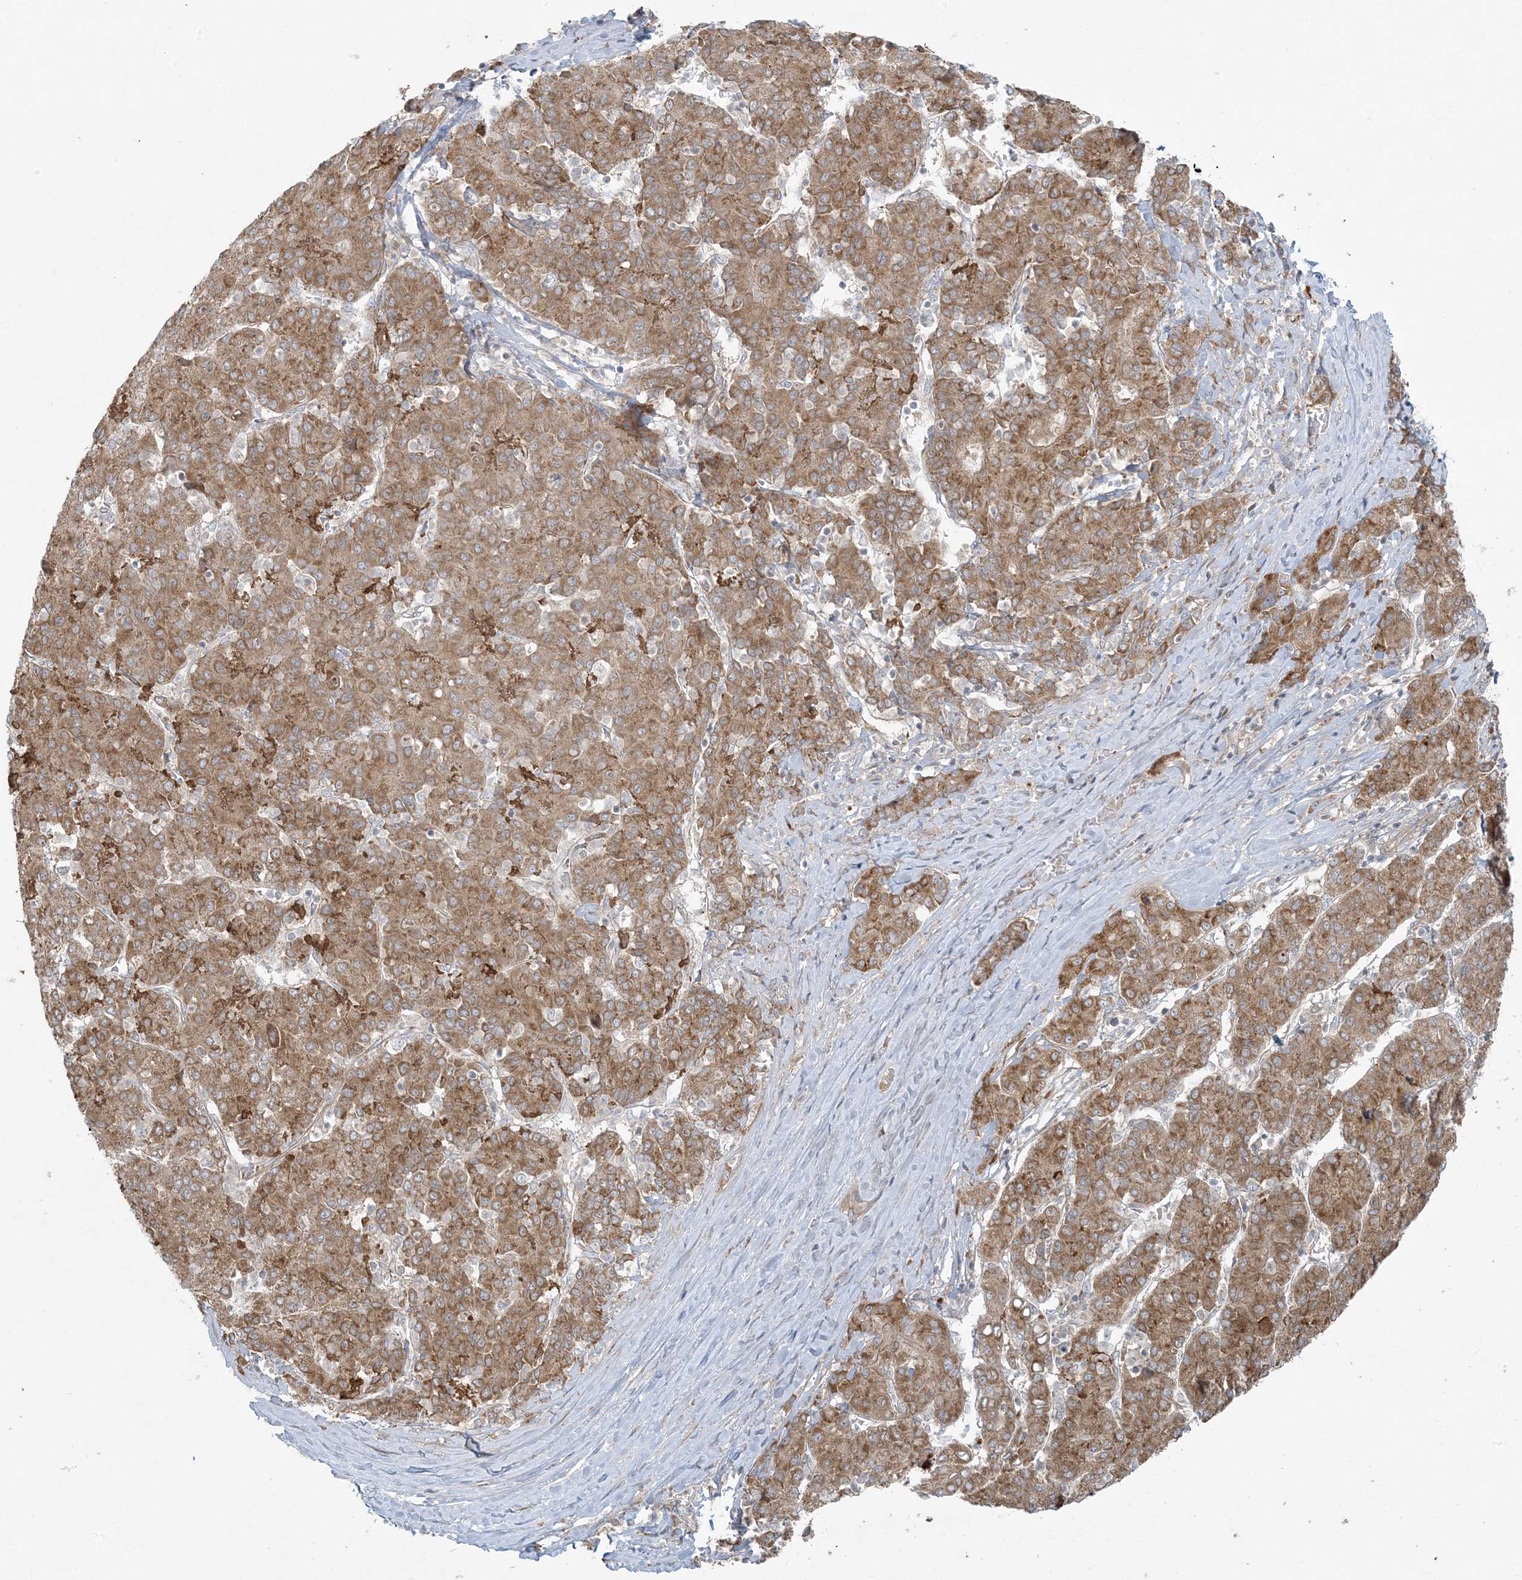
{"staining": {"intensity": "moderate", "quantity": ">75%", "location": "cytoplasmic/membranous"}, "tissue": "liver cancer", "cell_type": "Tumor cells", "image_type": "cancer", "snomed": [{"axis": "morphology", "description": "Carcinoma, Hepatocellular, NOS"}, {"axis": "topography", "description": "Liver"}], "caption": "Liver hepatocellular carcinoma was stained to show a protein in brown. There is medium levels of moderate cytoplasmic/membranous staining in approximately >75% of tumor cells.", "gene": "ZNF263", "patient": {"sex": "male", "age": 65}}